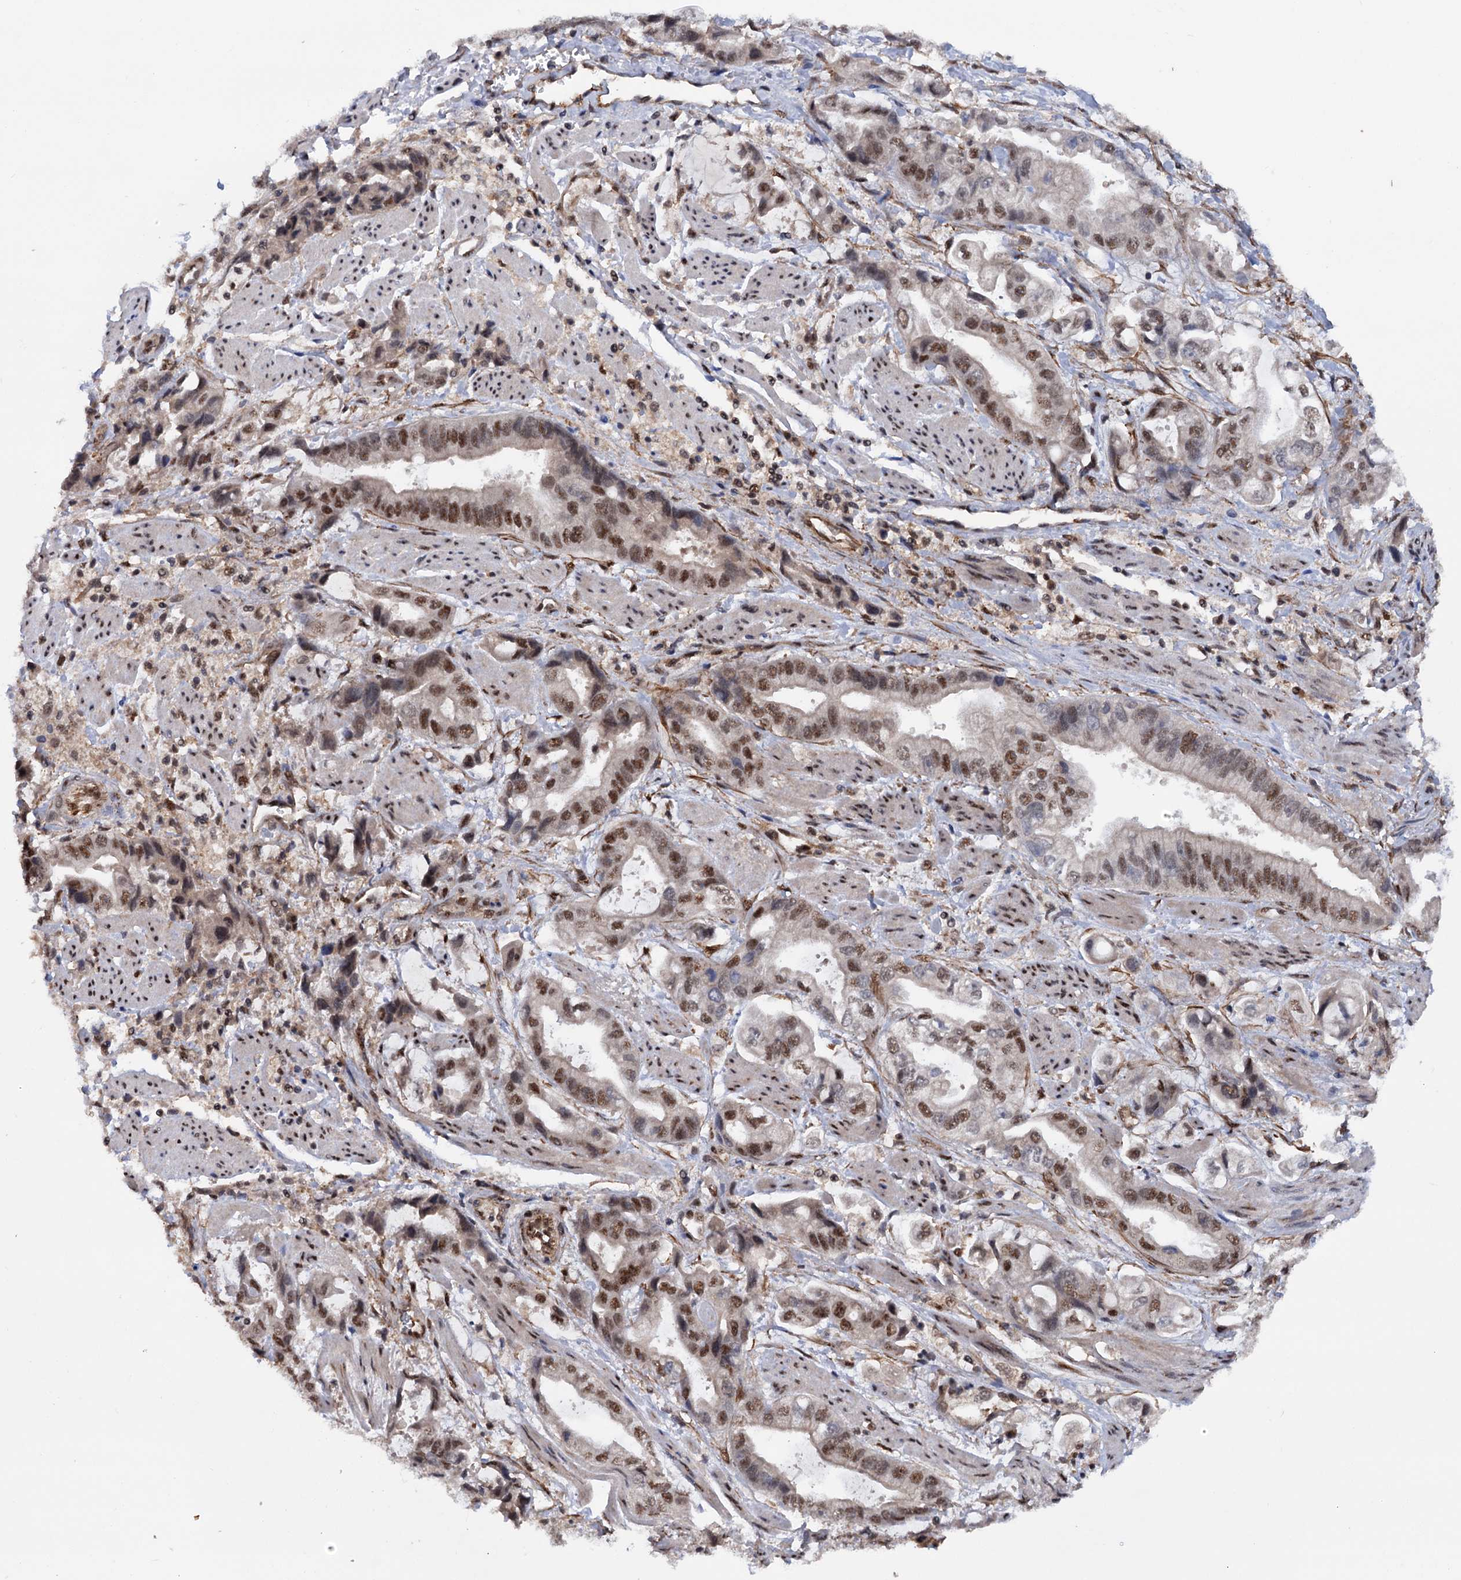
{"staining": {"intensity": "strong", "quantity": "25%-75%", "location": "nuclear"}, "tissue": "stomach cancer", "cell_type": "Tumor cells", "image_type": "cancer", "snomed": [{"axis": "morphology", "description": "Adenocarcinoma, NOS"}, {"axis": "topography", "description": "Stomach"}], "caption": "A brown stain highlights strong nuclear expression of a protein in human stomach adenocarcinoma tumor cells. (brown staining indicates protein expression, while blue staining denotes nuclei).", "gene": "TBC1D12", "patient": {"sex": "male", "age": 62}}